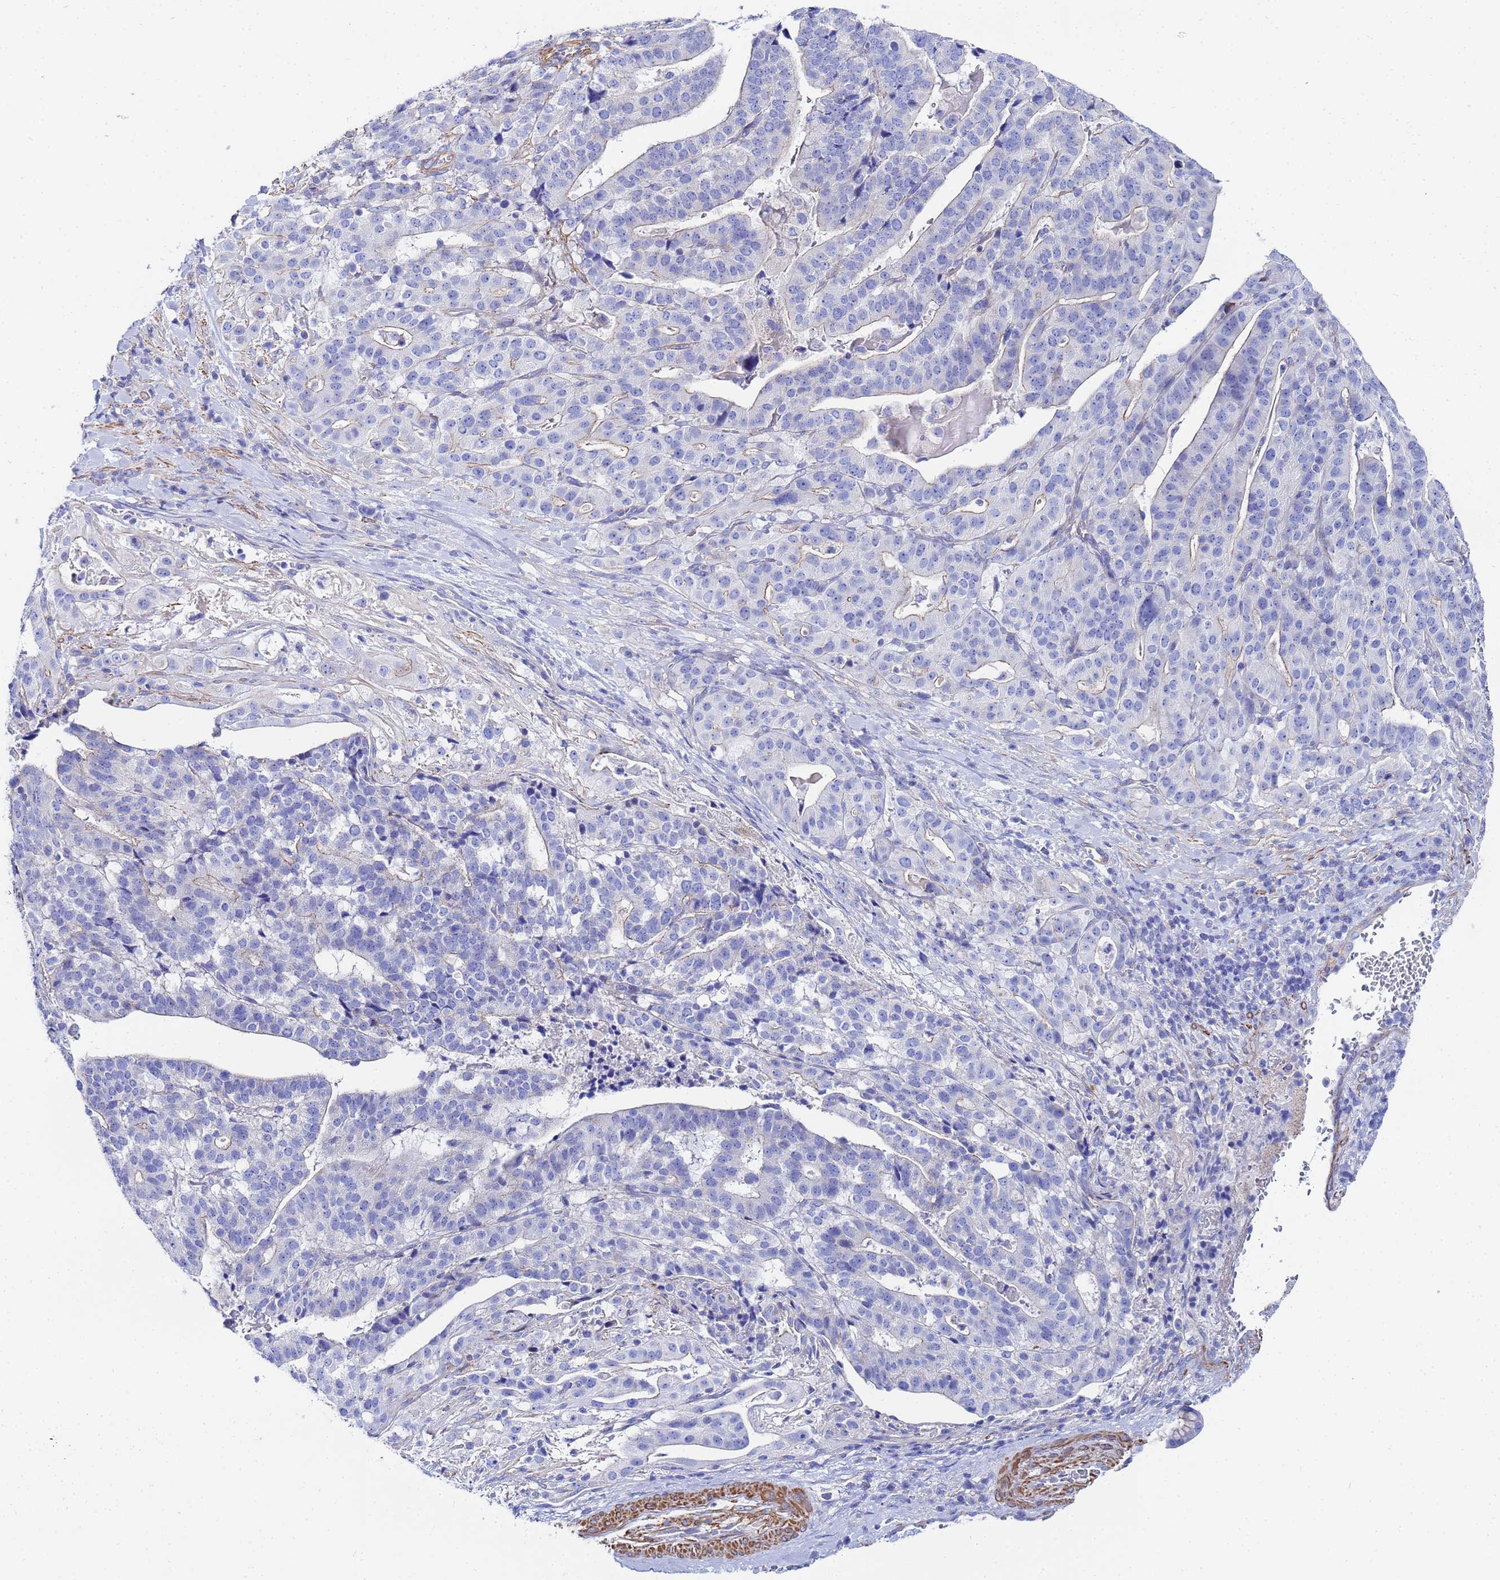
{"staining": {"intensity": "negative", "quantity": "none", "location": "none"}, "tissue": "stomach cancer", "cell_type": "Tumor cells", "image_type": "cancer", "snomed": [{"axis": "morphology", "description": "Adenocarcinoma, NOS"}, {"axis": "topography", "description": "Stomach"}], "caption": "The histopathology image shows no staining of tumor cells in stomach adenocarcinoma.", "gene": "RAB39B", "patient": {"sex": "male", "age": 48}}